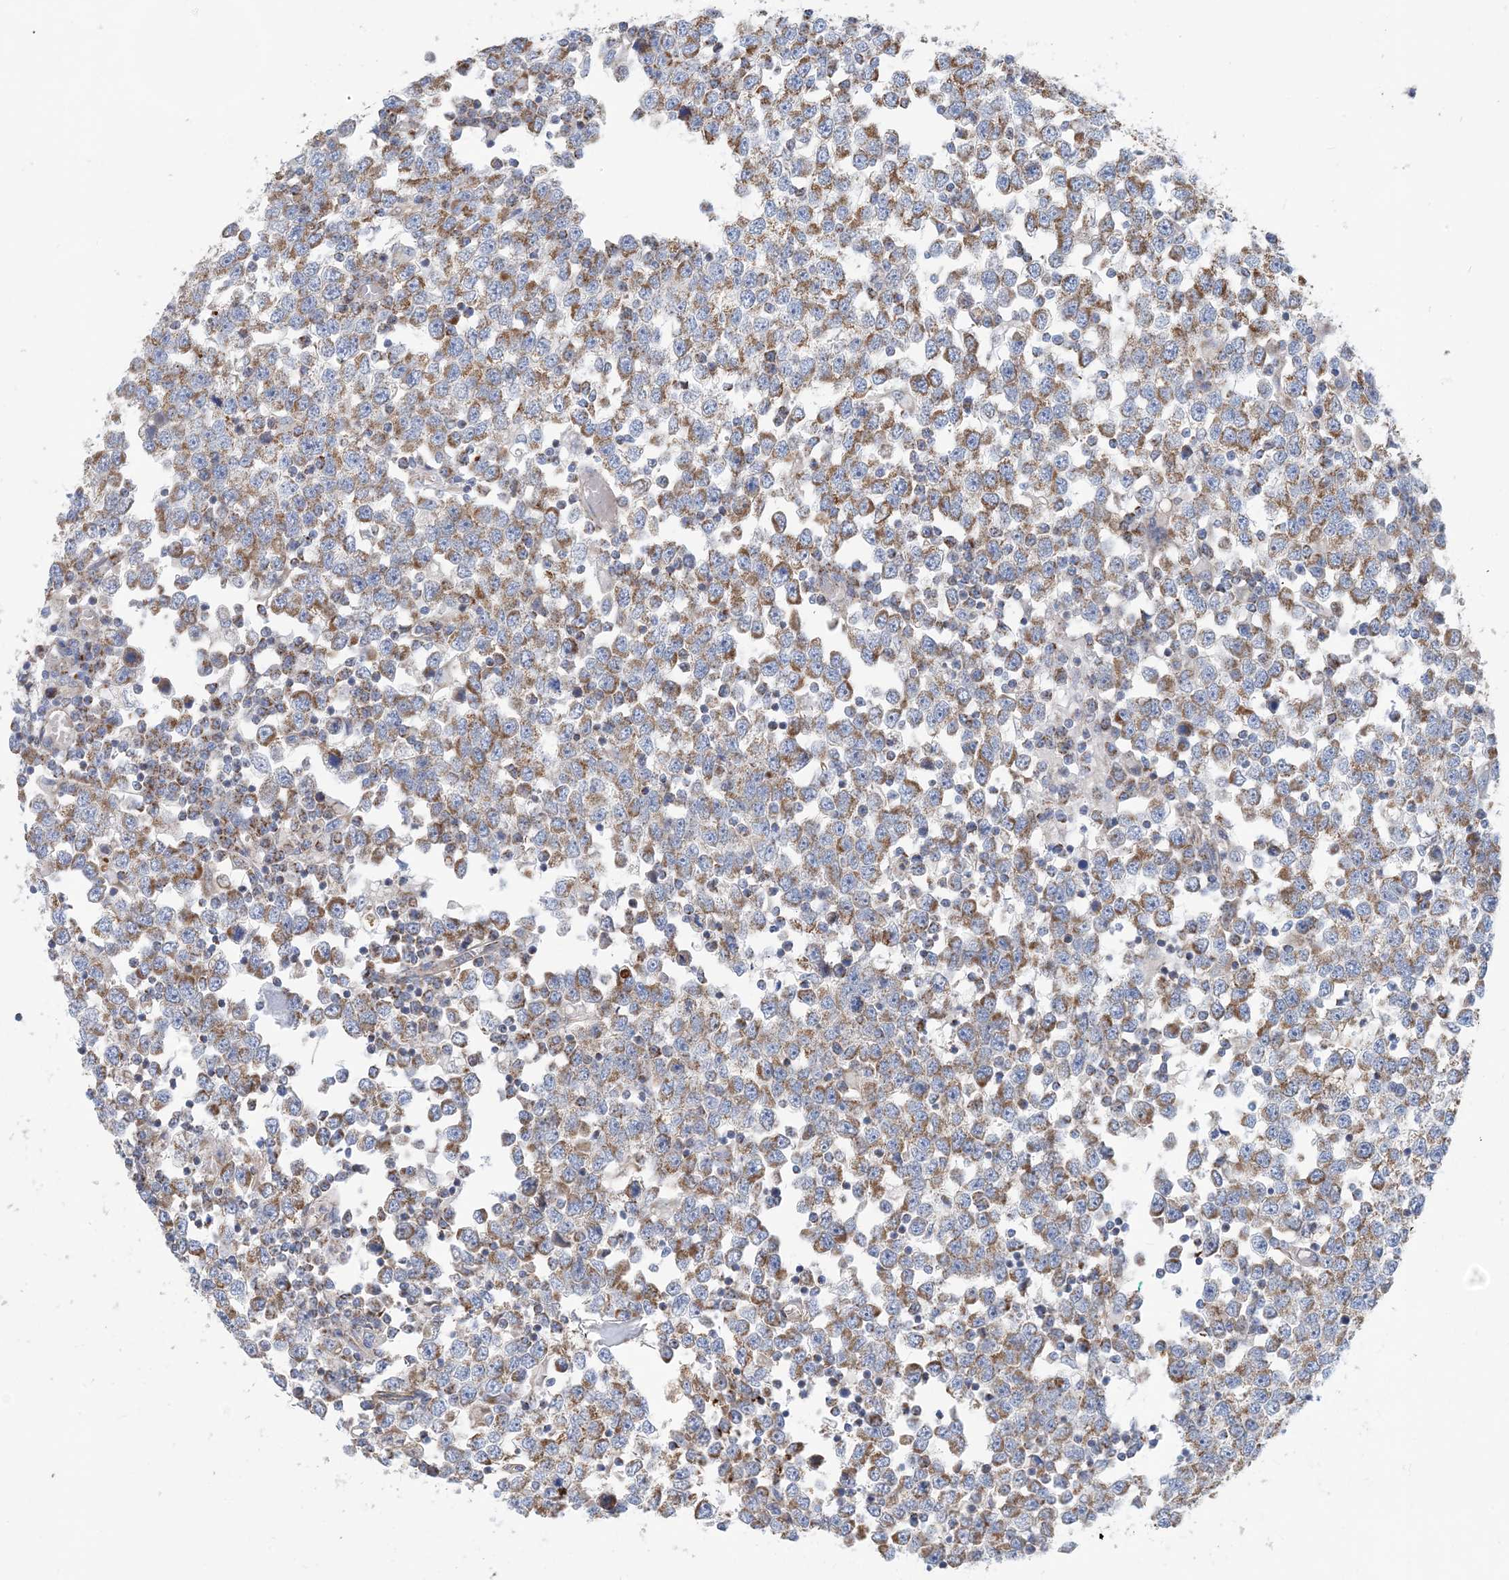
{"staining": {"intensity": "moderate", "quantity": ">75%", "location": "cytoplasmic/membranous"}, "tissue": "testis cancer", "cell_type": "Tumor cells", "image_type": "cancer", "snomed": [{"axis": "morphology", "description": "Seminoma, NOS"}, {"axis": "topography", "description": "Testis"}], "caption": "Immunohistochemical staining of seminoma (testis) displays moderate cytoplasmic/membranous protein positivity in about >75% of tumor cells. The staining was performed using DAB (3,3'-diaminobenzidine) to visualize the protein expression in brown, while the nuclei were stained in blue with hematoxylin (Magnification: 20x).", "gene": "PHOSPHO2", "patient": {"sex": "male", "age": 65}}